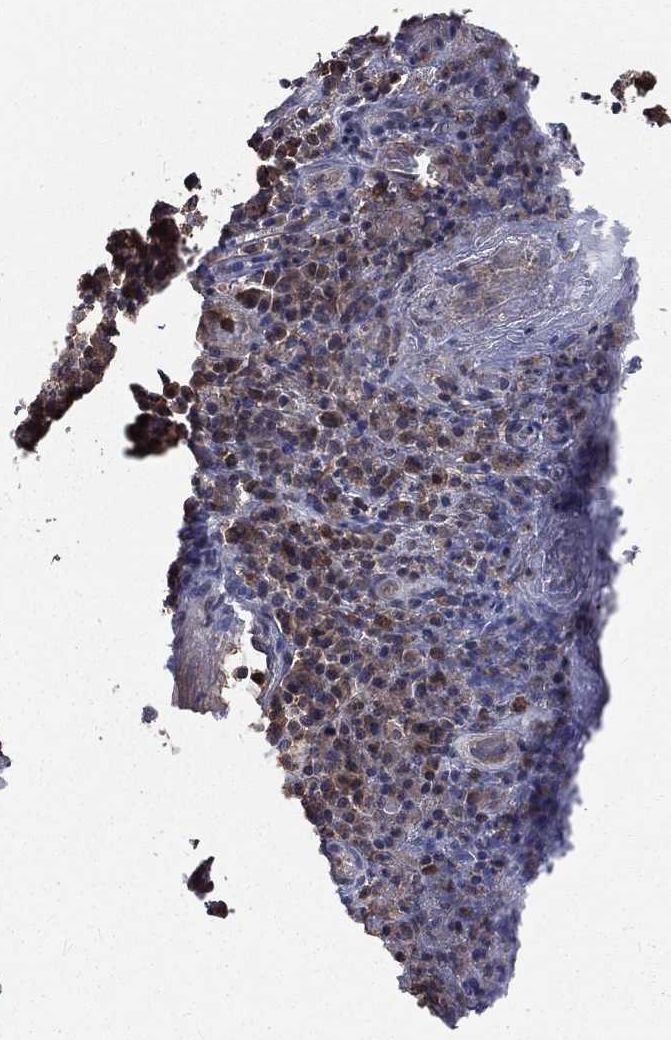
{"staining": {"intensity": "moderate", "quantity": "25%-75%", "location": "cytoplasmic/membranous"}, "tissue": "skin cancer", "cell_type": "Tumor cells", "image_type": "cancer", "snomed": [{"axis": "morphology", "description": "Squamous cell carcinoma, NOS"}, {"axis": "topography", "description": "Skin"}, {"axis": "topography", "description": "Anal"}], "caption": "Tumor cells display medium levels of moderate cytoplasmic/membranous positivity in about 25%-75% of cells in skin squamous cell carcinoma.", "gene": "TBC1D2", "patient": {"sex": "female", "age": 51}}